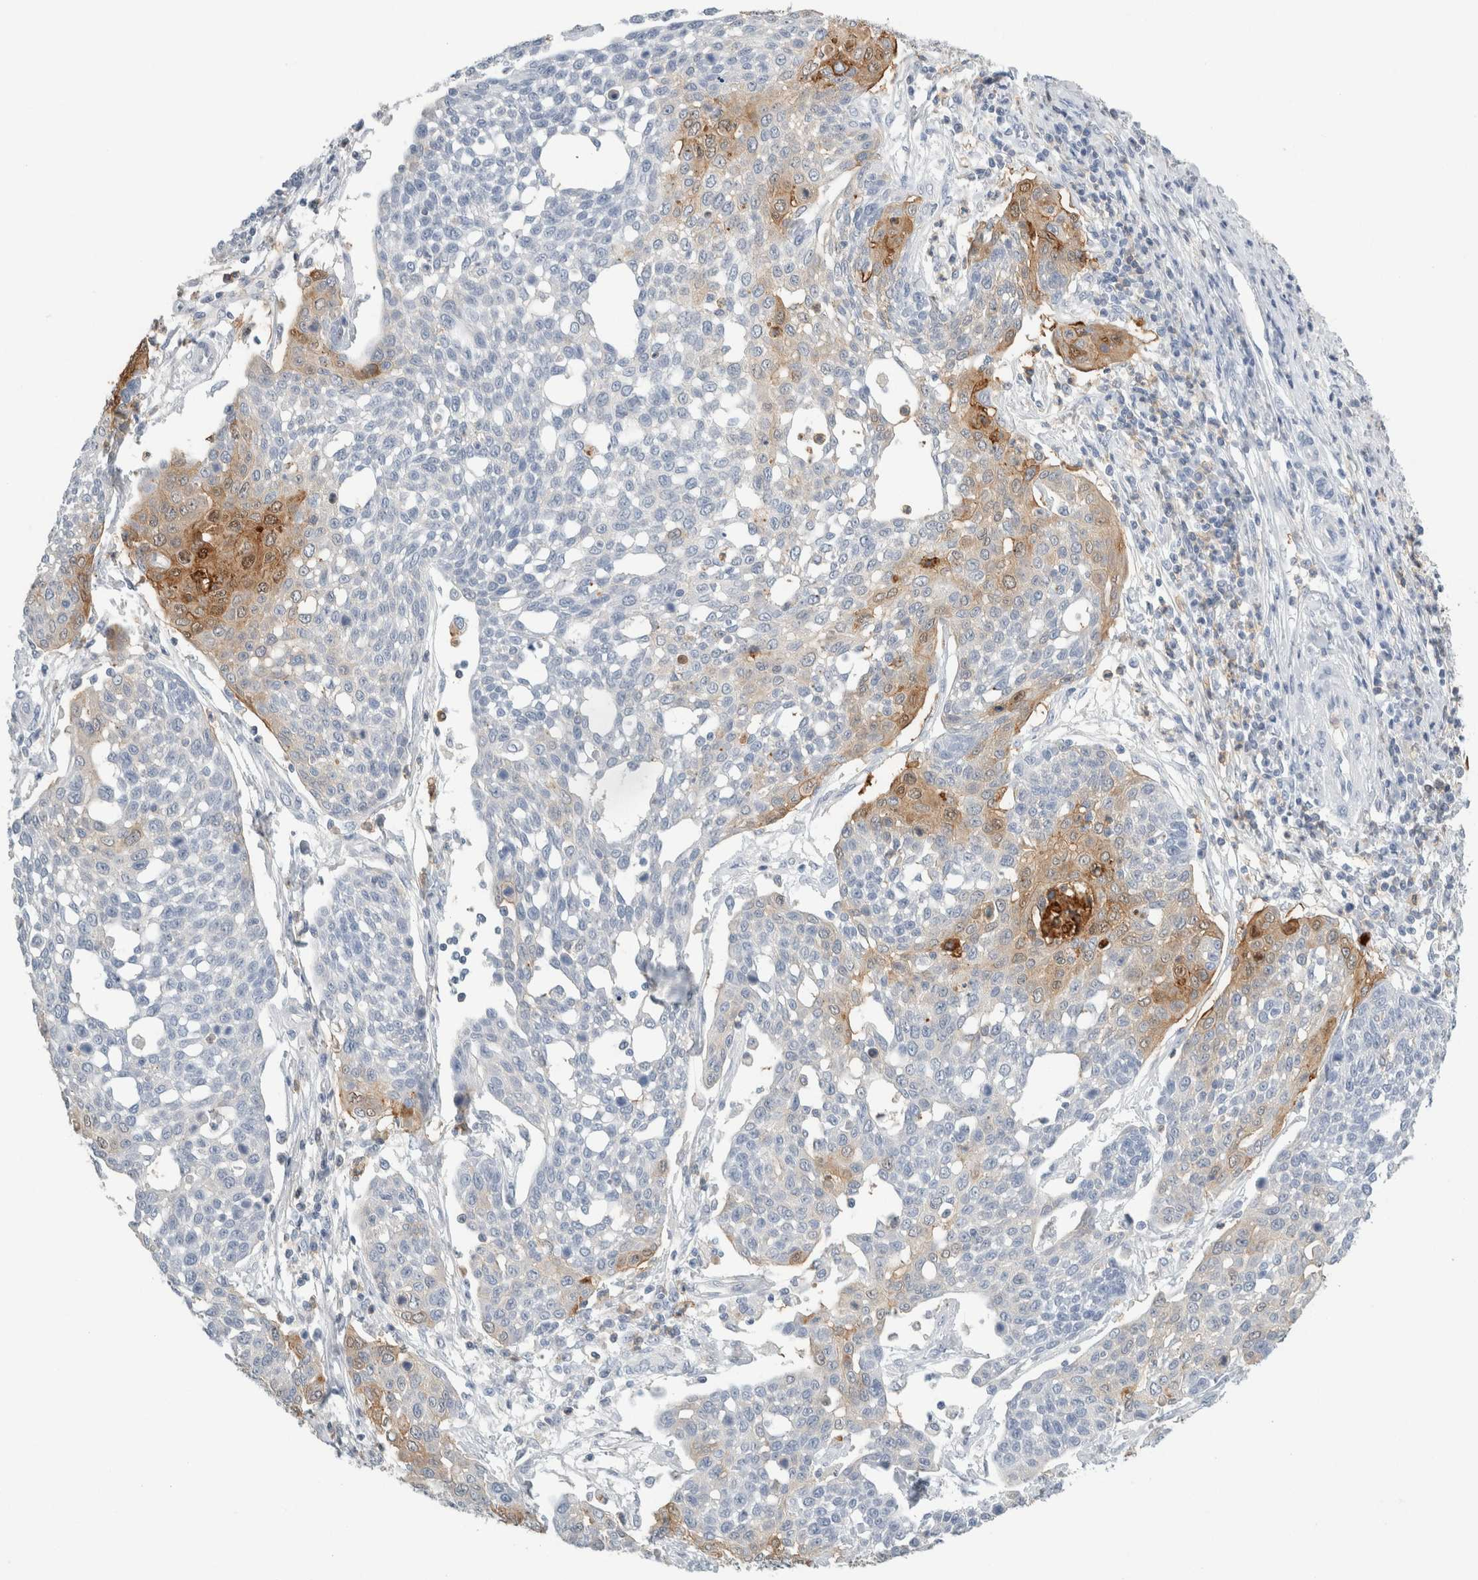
{"staining": {"intensity": "moderate", "quantity": "<25%", "location": "cytoplasmic/membranous"}, "tissue": "cervical cancer", "cell_type": "Tumor cells", "image_type": "cancer", "snomed": [{"axis": "morphology", "description": "Squamous cell carcinoma, NOS"}, {"axis": "topography", "description": "Cervix"}], "caption": "Protein expression analysis of squamous cell carcinoma (cervical) reveals moderate cytoplasmic/membranous expression in approximately <25% of tumor cells.", "gene": "P2RY2", "patient": {"sex": "female", "age": 34}}